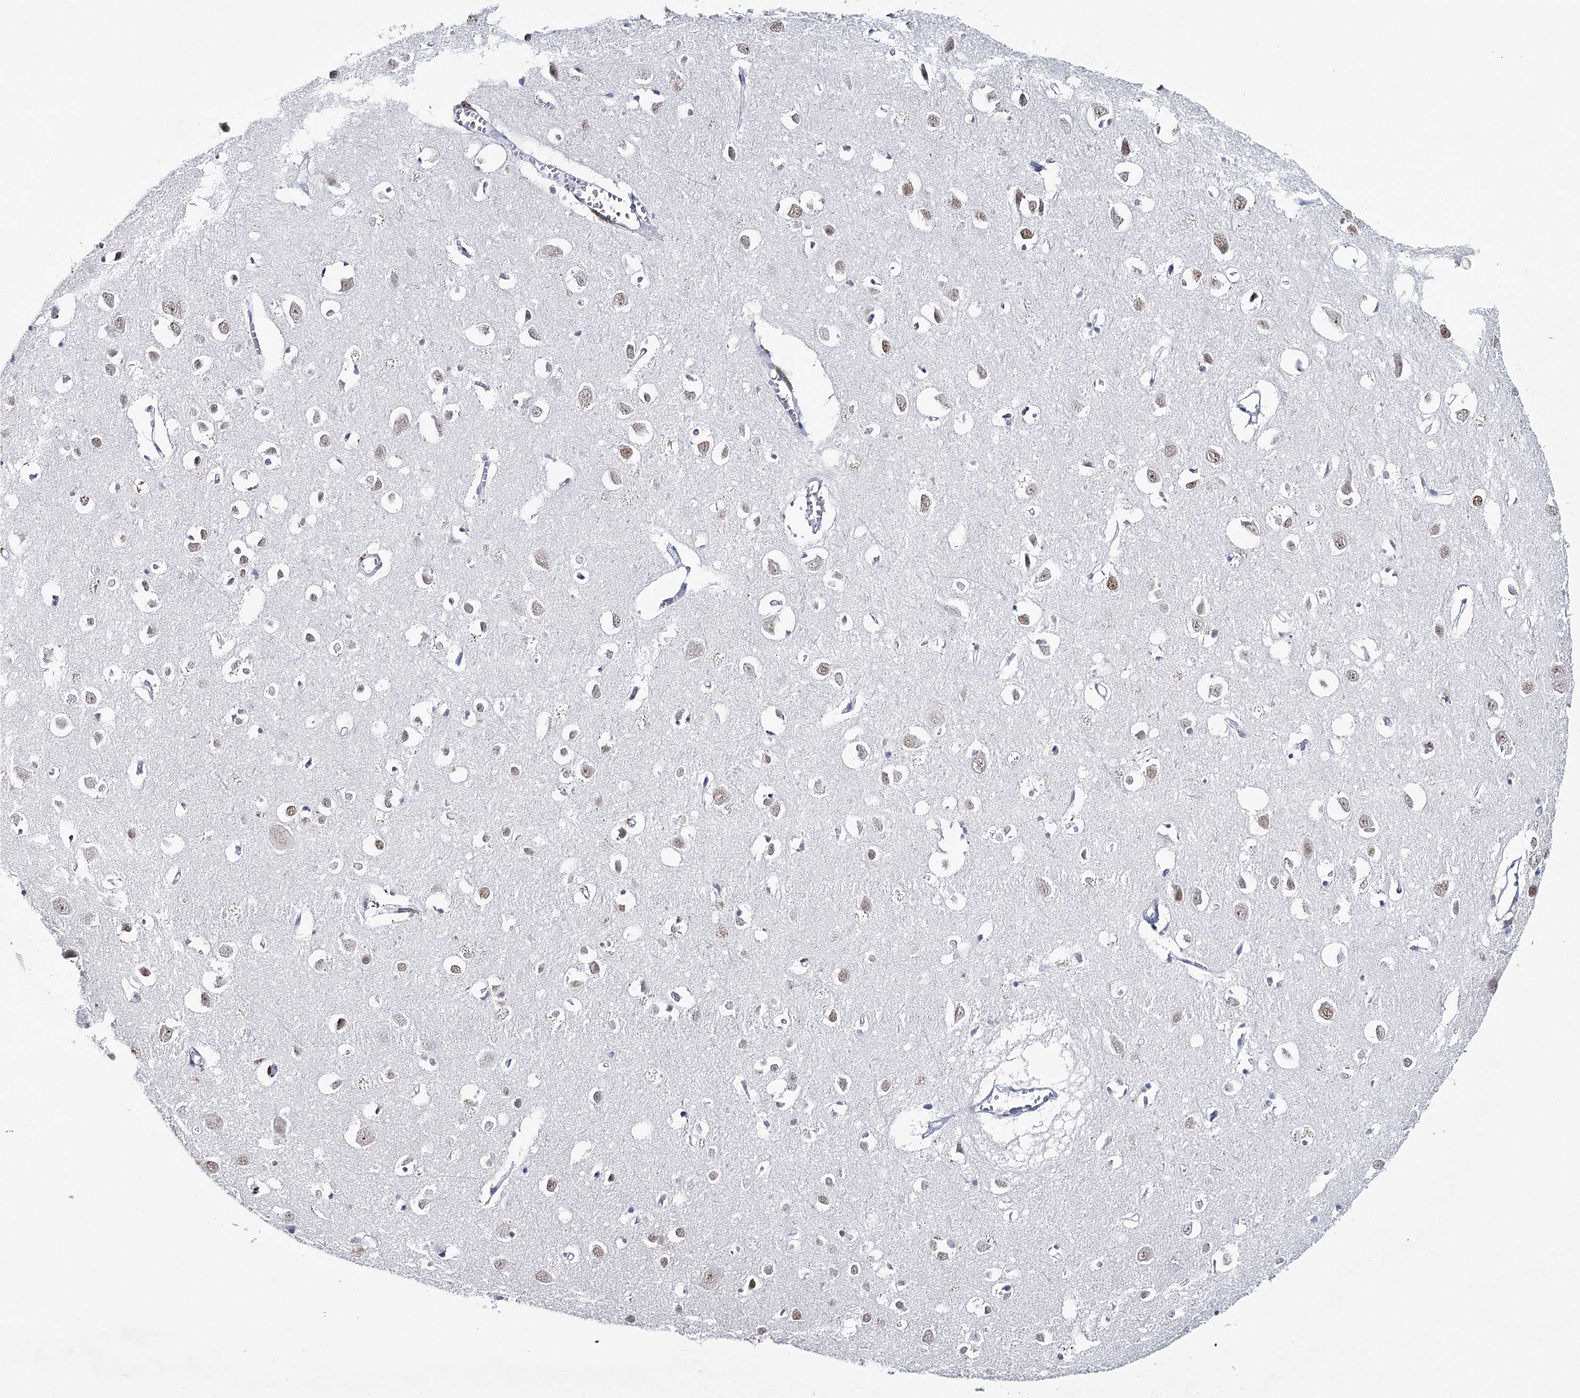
{"staining": {"intensity": "moderate", "quantity": "<25%", "location": "nuclear"}, "tissue": "cerebral cortex", "cell_type": "Endothelial cells", "image_type": "normal", "snomed": [{"axis": "morphology", "description": "Normal tissue, NOS"}, {"axis": "topography", "description": "Cerebral cortex"}], "caption": "The image shows immunohistochemical staining of unremarkable cerebral cortex. There is moderate nuclear staining is seen in approximately <25% of endothelial cells.", "gene": "ZC3H8", "patient": {"sex": "female", "age": 64}}